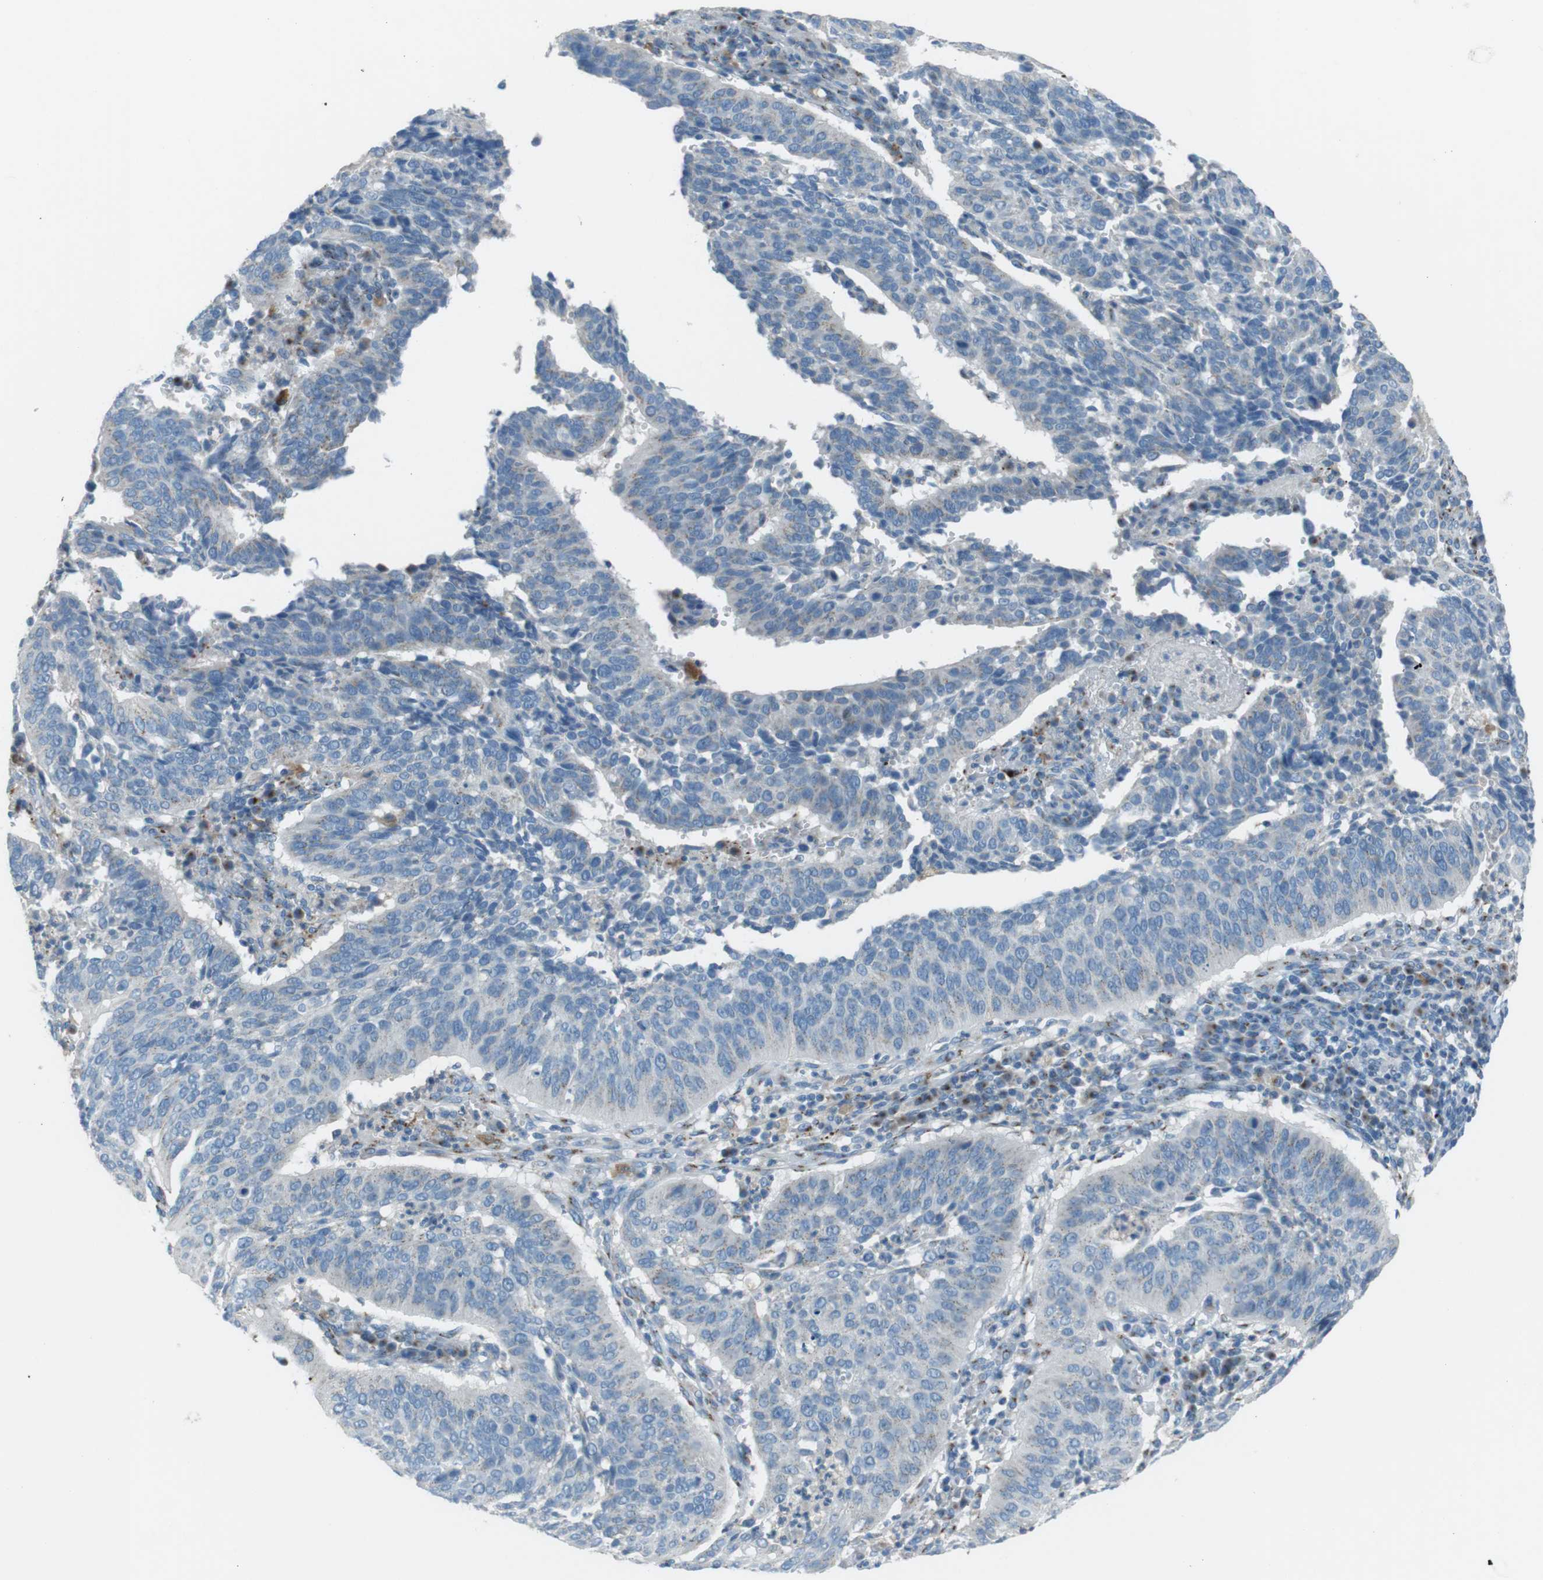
{"staining": {"intensity": "negative", "quantity": "none", "location": "none"}, "tissue": "cervical cancer", "cell_type": "Tumor cells", "image_type": "cancer", "snomed": [{"axis": "morphology", "description": "Normal tissue, NOS"}, {"axis": "morphology", "description": "Squamous cell carcinoma, NOS"}, {"axis": "topography", "description": "Cervix"}], "caption": "Human squamous cell carcinoma (cervical) stained for a protein using immunohistochemistry displays no staining in tumor cells.", "gene": "TXNDC15", "patient": {"sex": "female", "age": 39}}